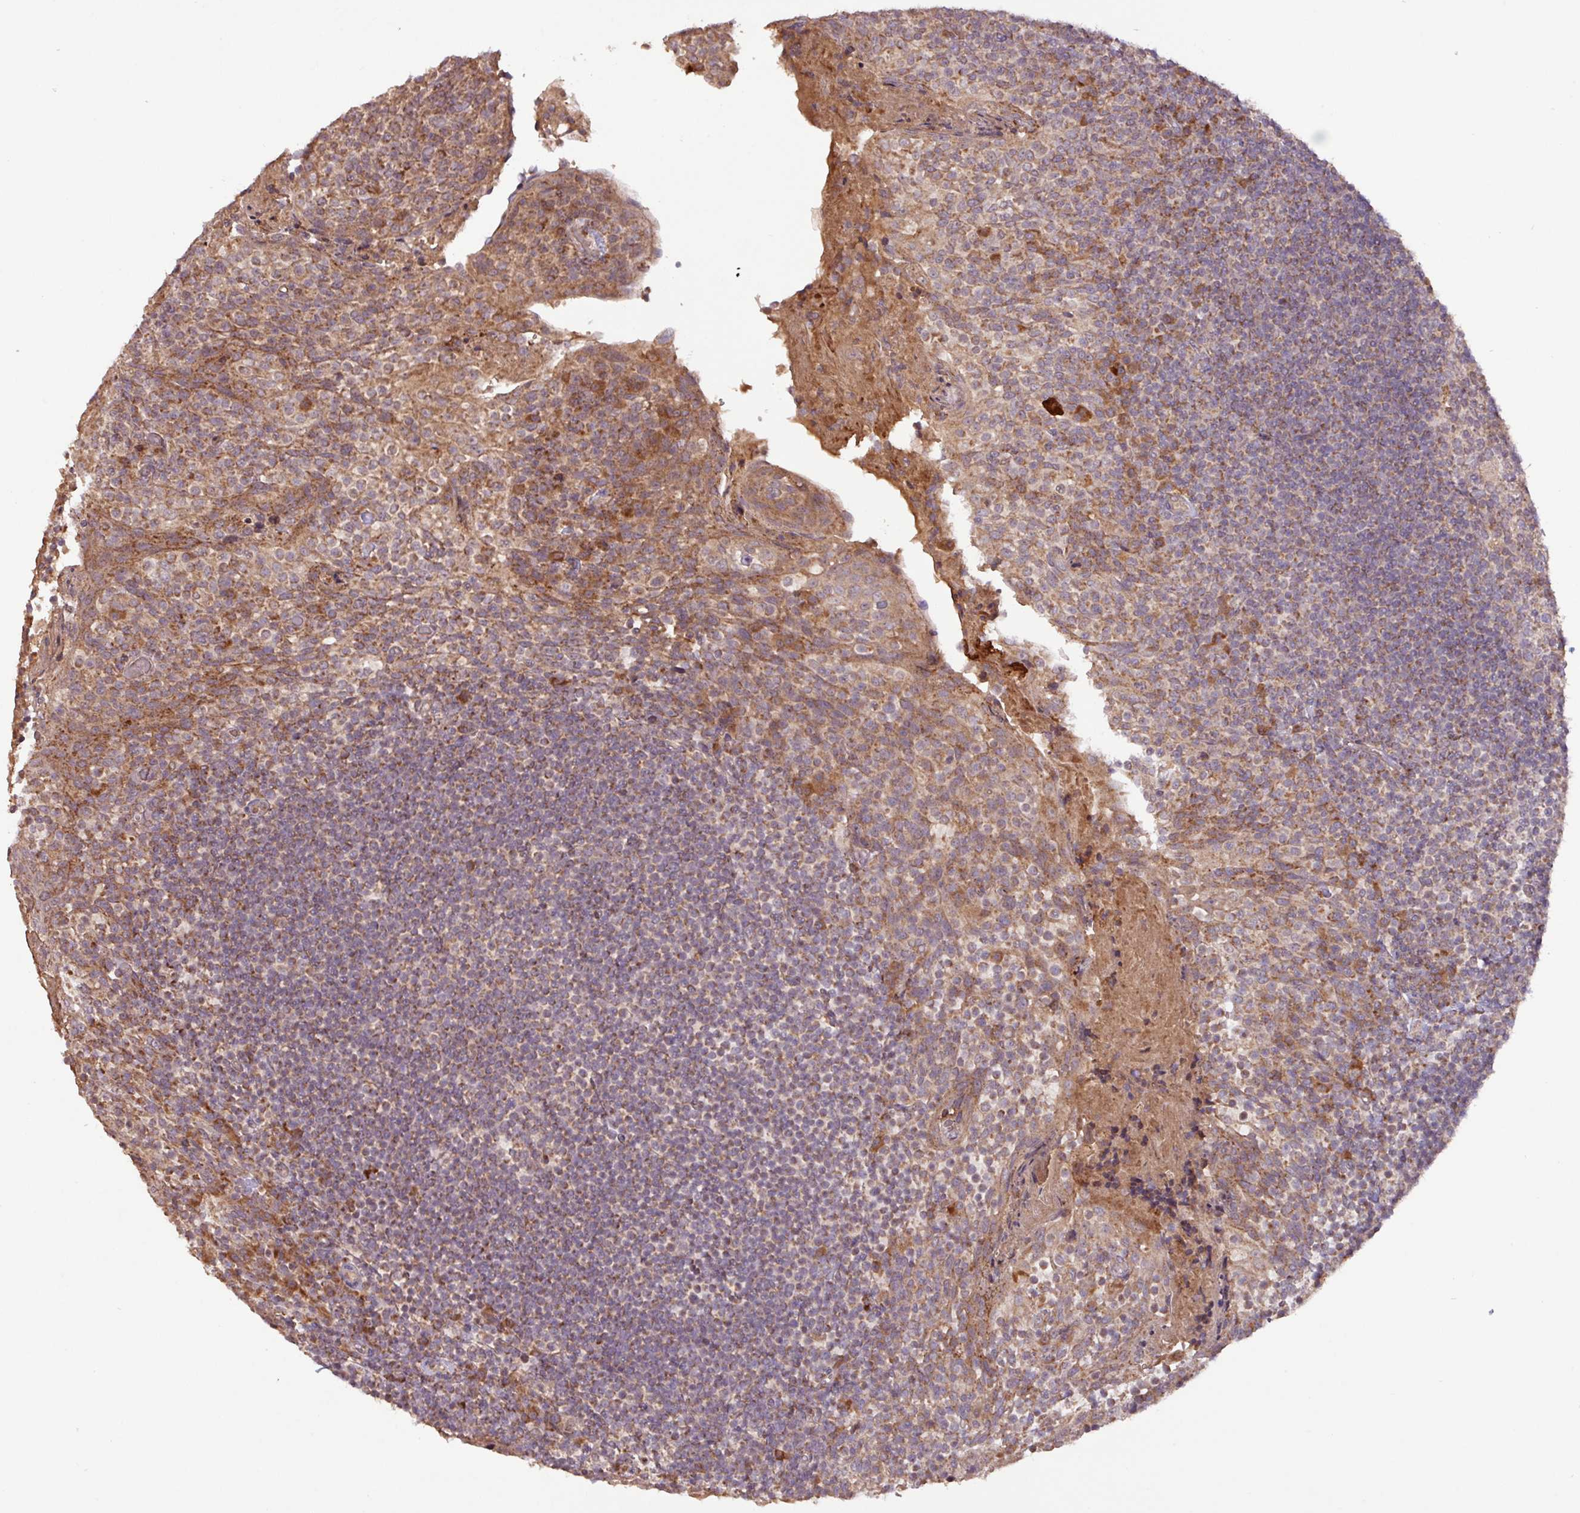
{"staining": {"intensity": "moderate", "quantity": "25%-75%", "location": "cytoplasmic/membranous"}, "tissue": "tonsil", "cell_type": "Germinal center cells", "image_type": "normal", "snomed": [{"axis": "morphology", "description": "Normal tissue, NOS"}, {"axis": "topography", "description": "Tonsil"}], "caption": "Germinal center cells reveal medium levels of moderate cytoplasmic/membranous expression in approximately 25%-75% of cells in unremarkable human tonsil.", "gene": "YPEL1", "patient": {"sex": "female", "age": 10}}